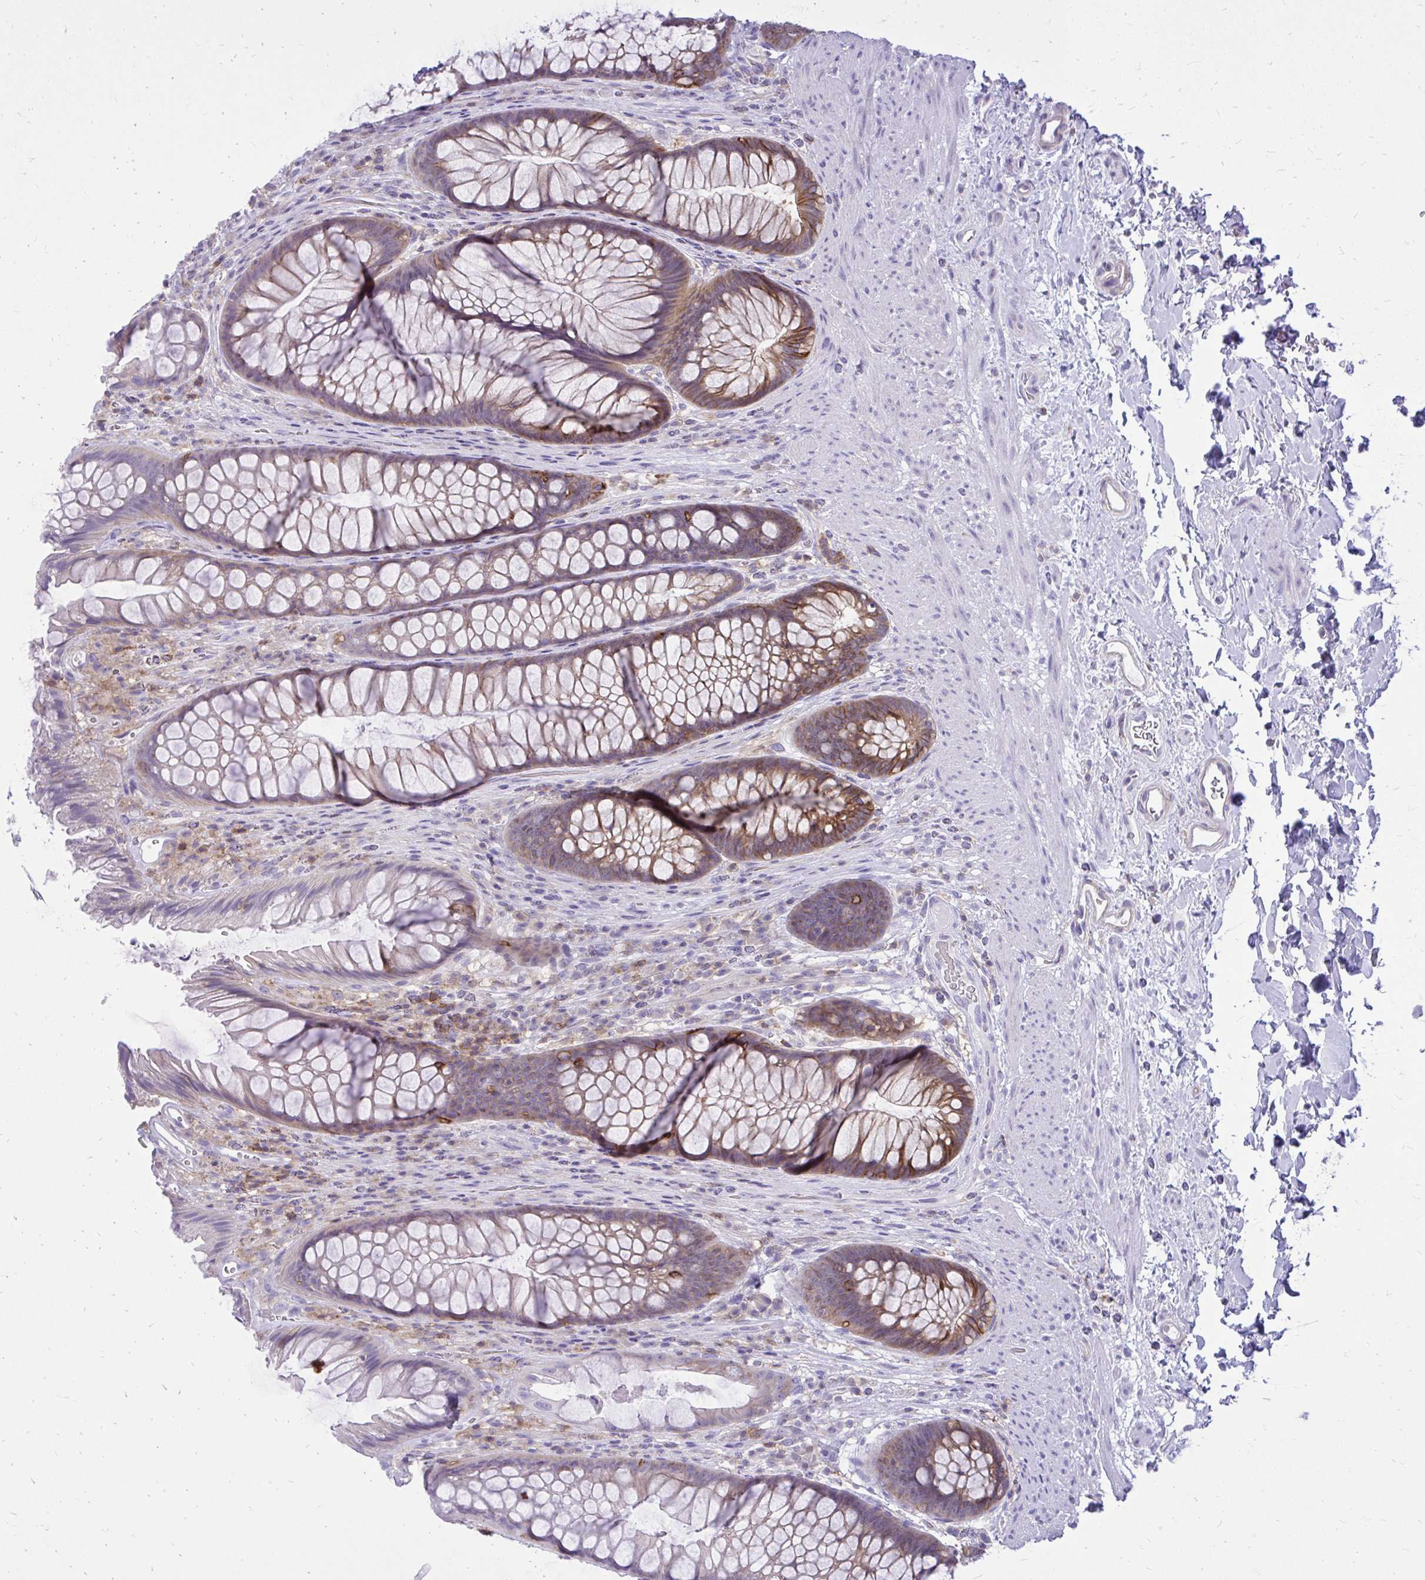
{"staining": {"intensity": "weak", "quantity": "25%-75%", "location": "cytoplasmic/membranous"}, "tissue": "rectum", "cell_type": "Glandular cells", "image_type": "normal", "snomed": [{"axis": "morphology", "description": "Normal tissue, NOS"}, {"axis": "topography", "description": "Rectum"}], "caption": "The immunohistochemical stain shows weak cytoplasmic/membranous positivity in glandular cells of benign rectum.", "gene": "GPRIN3", "patient": {"sex": "male", "age": 53}}